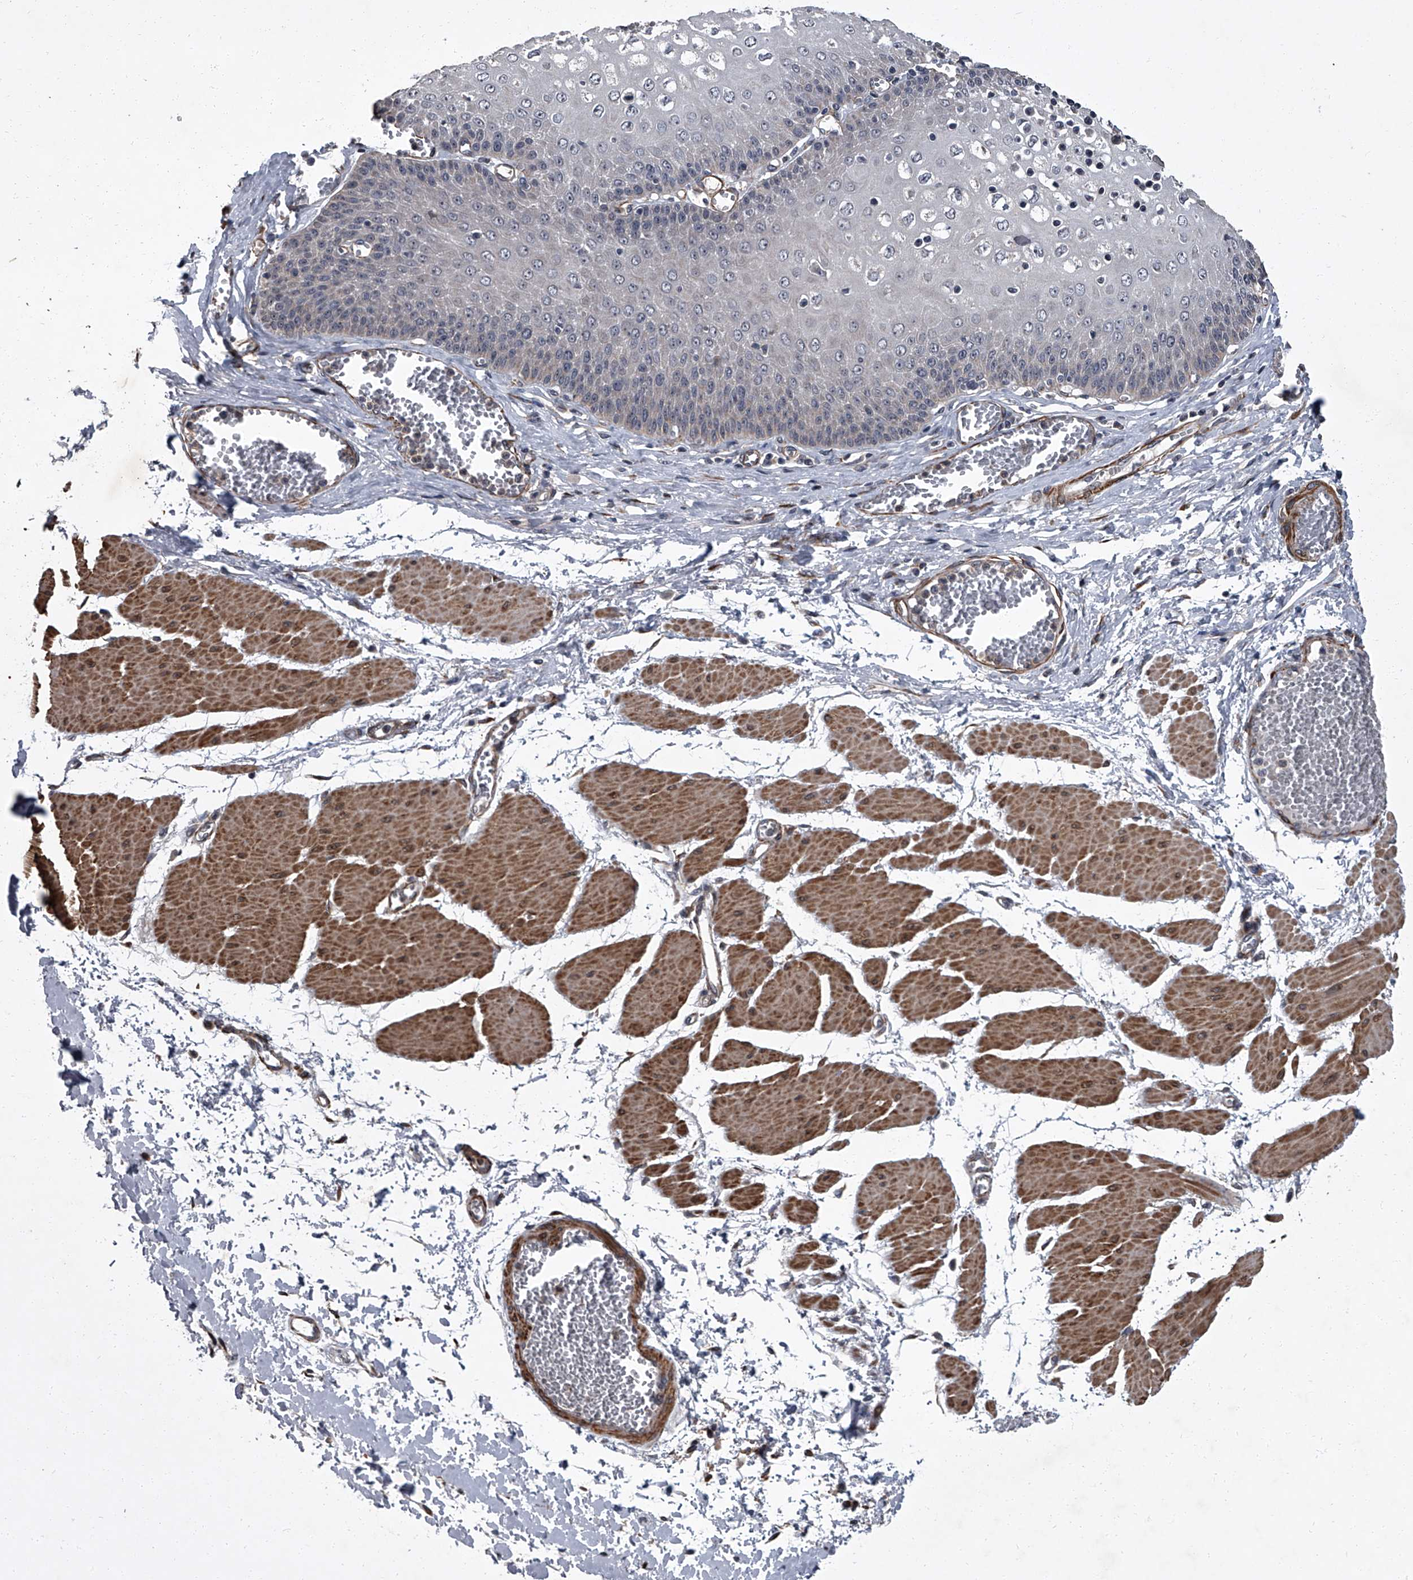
{"staining": {"intensity": "moderate", "quantity": "<25%", "location": "cytoplasmic/membranous"}, "tissue": "esophagus", "cell_type": "Squamous epithelial cells", "image_type": "normal", "snomed": [{"axis": "morphology", "description": "Normal tissue, NOS"}, {"axis": "topography", "description": "Esophagus"}], "caption": "Squamous epithelial cells display low levels of moderate cytoplasmic/membranous positivity in approximately <25% of cells in benign esophagus. (Brightfield microscopy of DAB IHC at high magnification).", "gene": "SIRT4", "patient": {"sex": "male", "age": 60}}